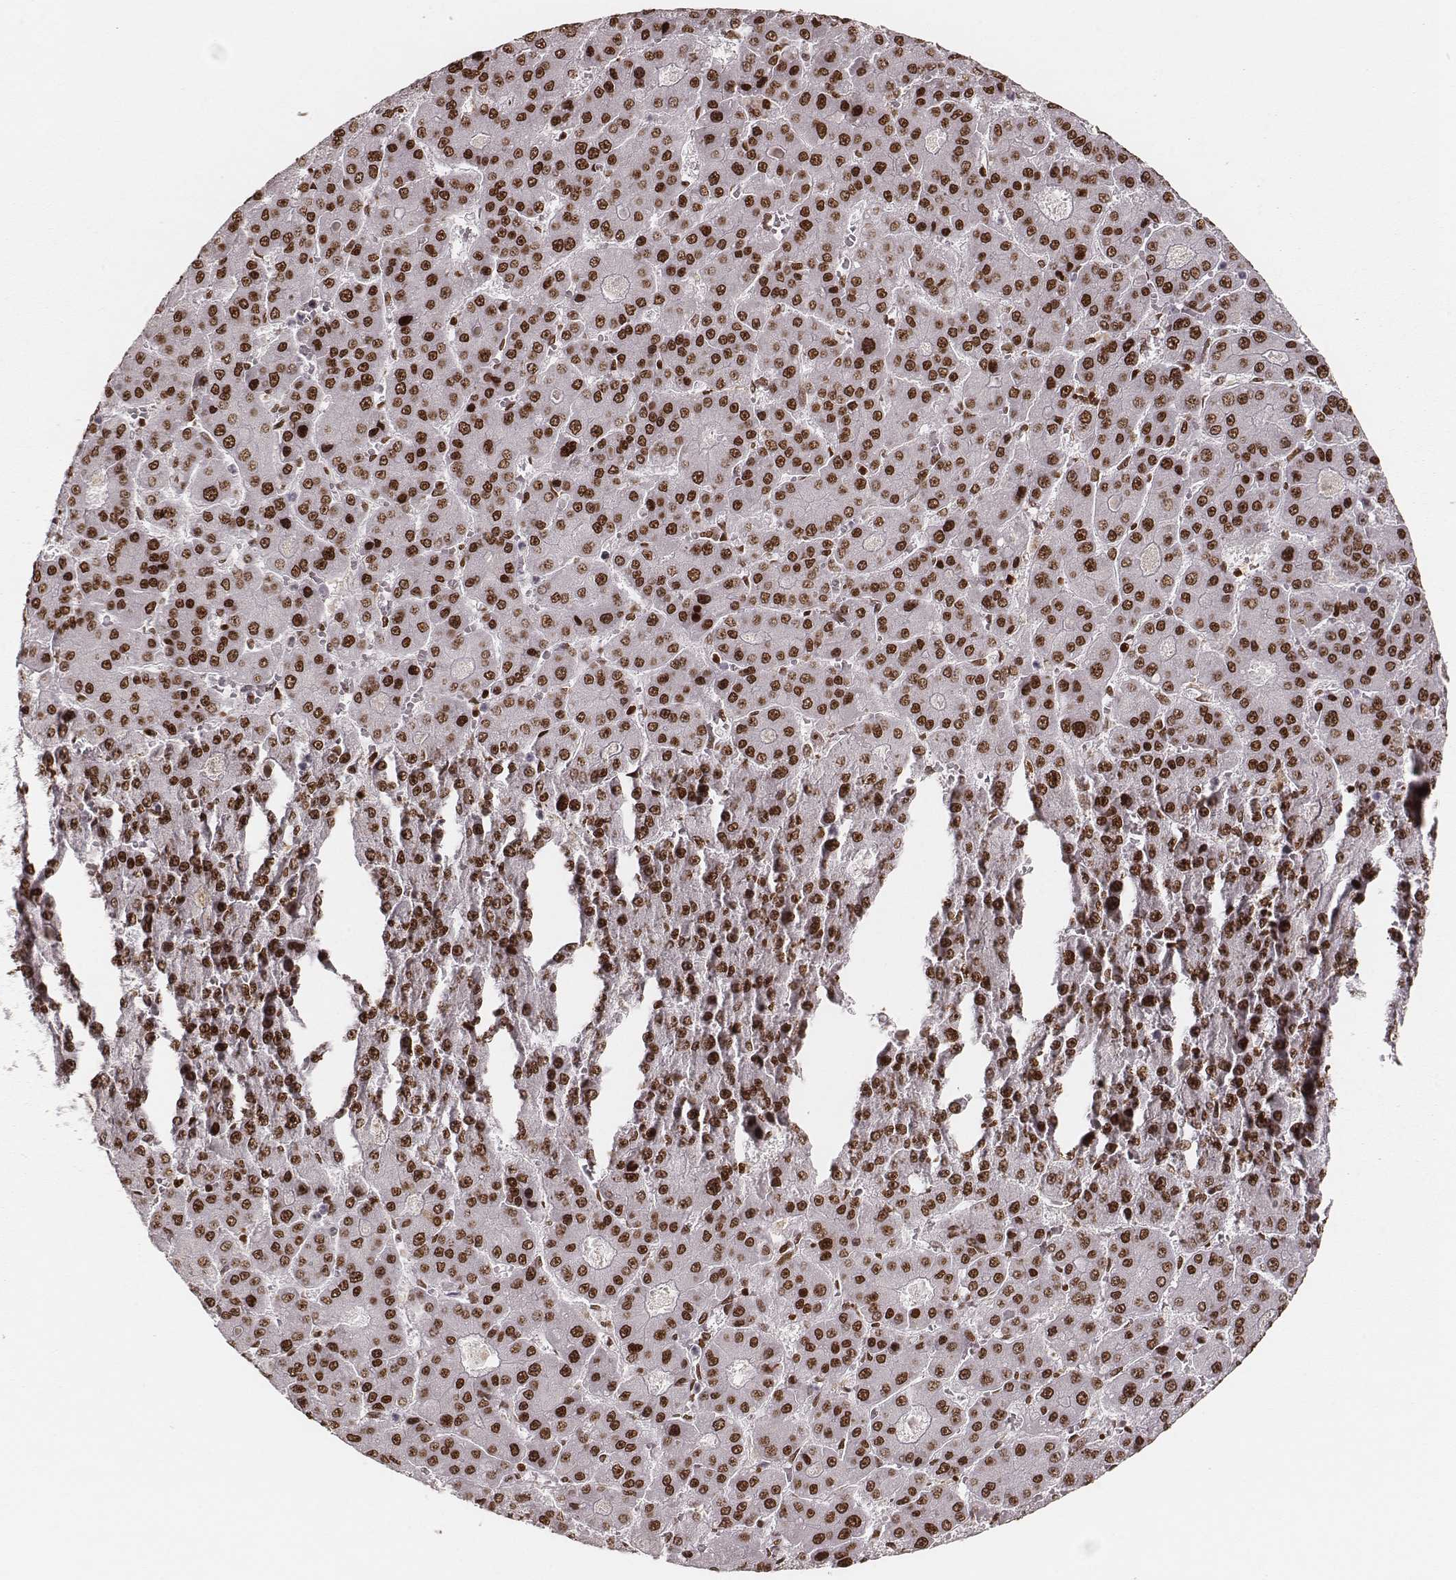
{"staining": {"intensity": "strong", "quantity": ">75%", "location": "nuclear"}, "tissue": "liver cancer", "cell_type": "Tumor cells", "image_type": "cancer", "snomed": [{"axis": "morphology", "description": "Carcinoma, Hepatocellular, NOS"}, {"axis": "topography", "description": "Liver"}], "caption": "Tumor cells display high levels of strong nuclear positivity in approximately >75% of cells in liver hepatocellular carcinoma. The staining is performed using DAB (3,3'-diaminobenzidine) brown chromogen to label protein expression. The nuclei are counter-stained blue using hematoxylin.", "gene": "PARP1", "patient": {"sex": "male", "age": 70}}